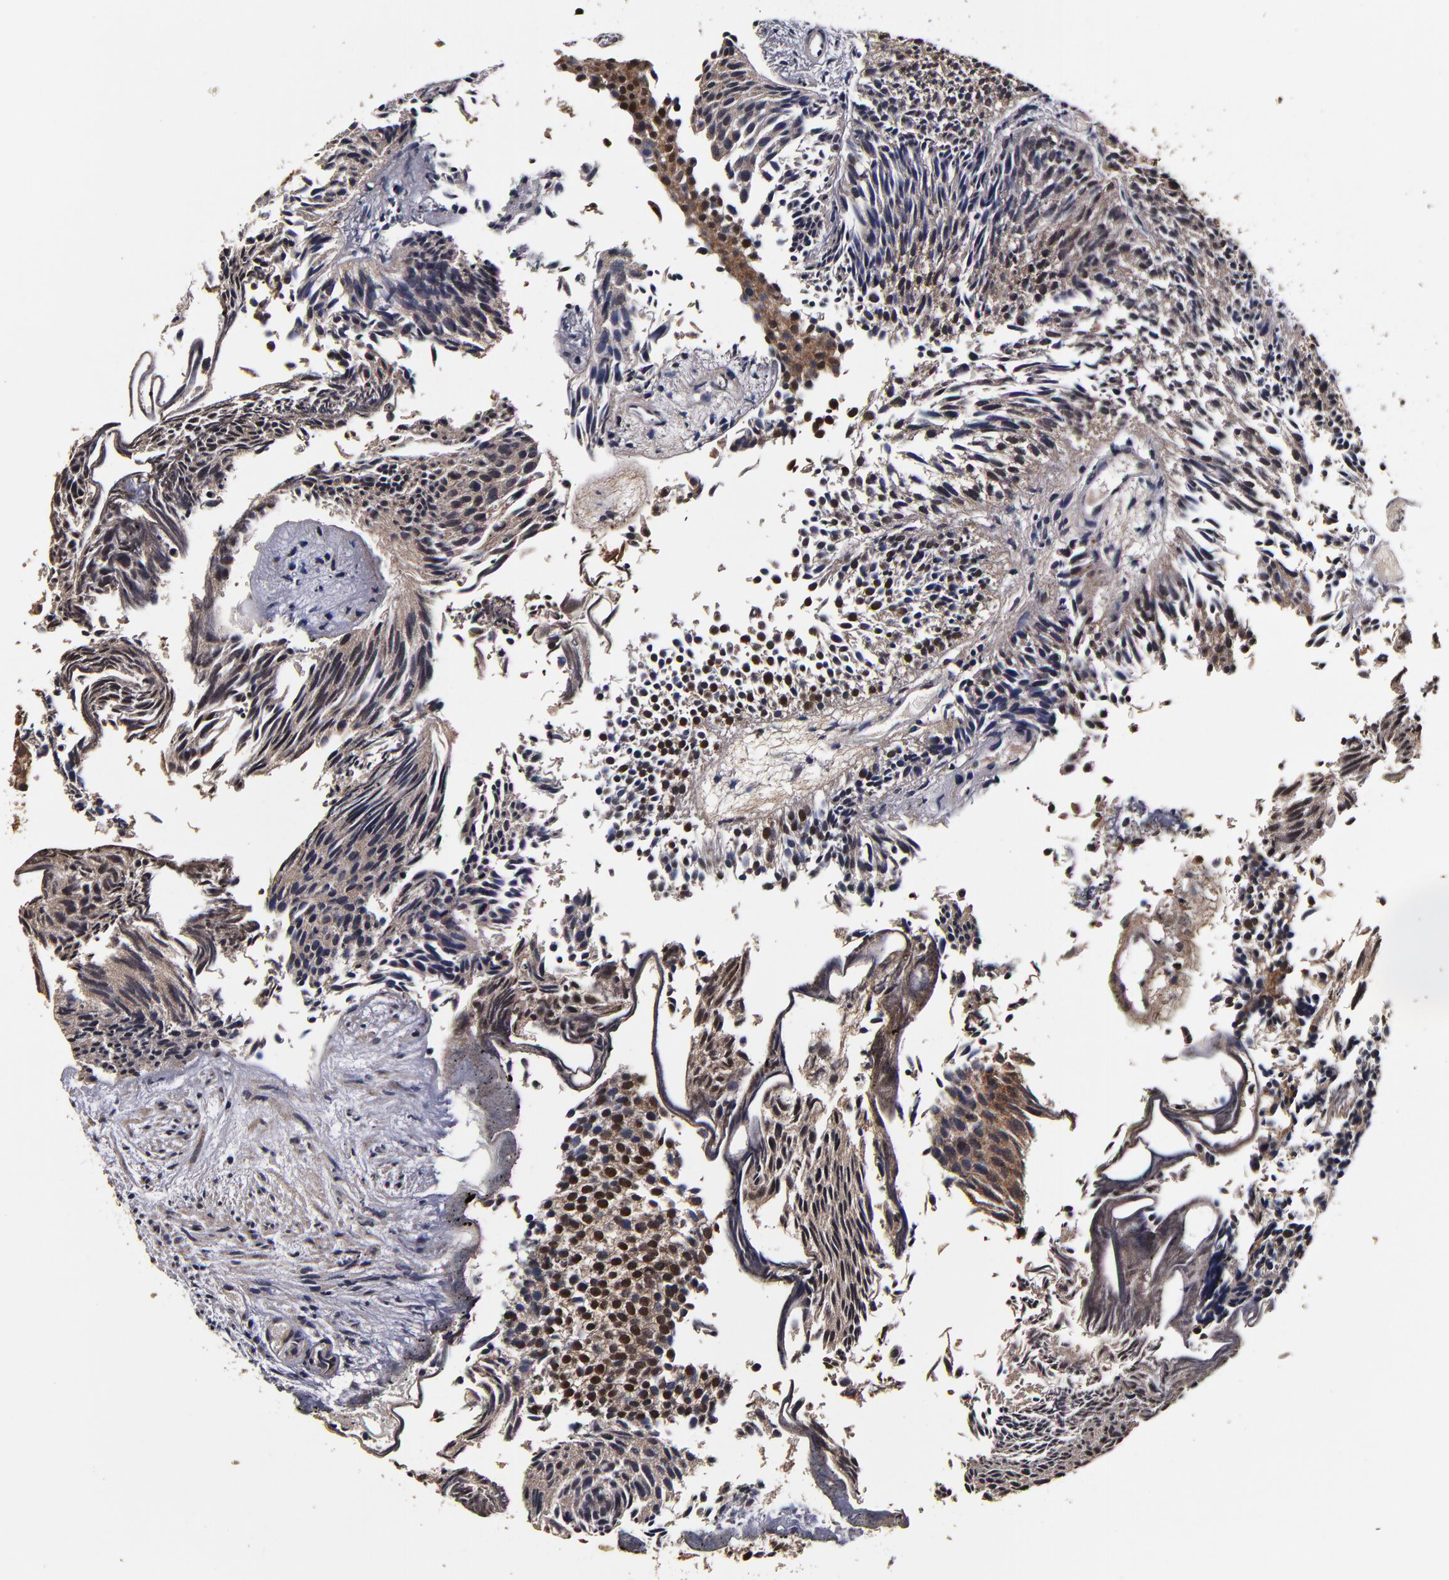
{"staining": {"intensity": "strong", "quantity": ">75%", "location": "cytoplasmic/membranous"}, "tissue": "urothelial cancer", "cell_type": "Tumor cells", "image_type": "cancer", "snomed": [{"axis": "morphology", "description": "Urothelial carcinoma, Low grade"}, {"axis": "topography", "description": "Urinary bladder"}], "caption": "Immunohistochemistry (IHC) (DAB (3,3'-diaminobenzidine)) staining of low-grade urothelial carcinoma exhibits strong cytoplasmic/membranous protein staining in about >75% of tumor cells.", "gene": "MMP15", "patient": {"sex": "male", "age": 84}}